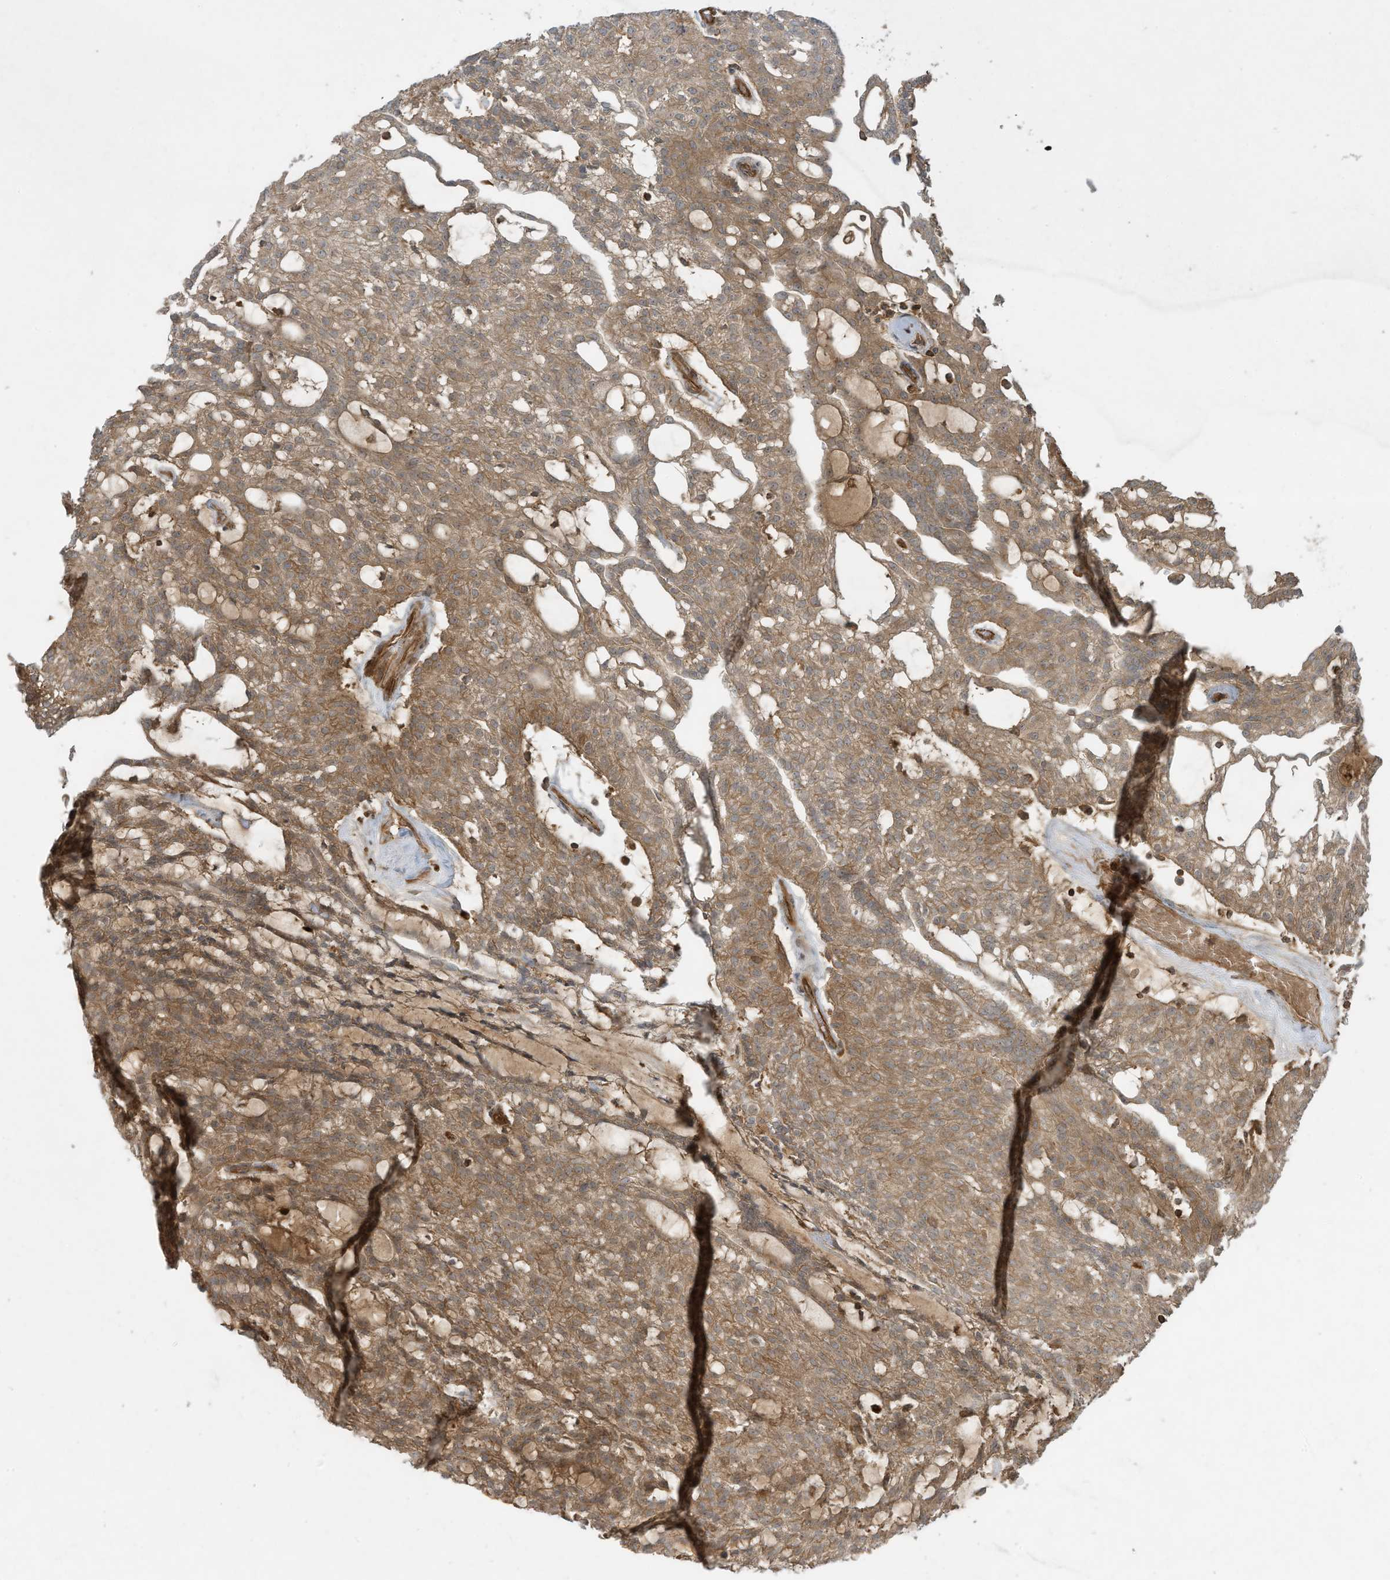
{"staining": {"intensity": "moderate", "quantity": ">75%", "location": "cytoplasmic/membranous"}, "tissue": "renal cancer", "cell_type": "Tumor cells", "image_type": "cancer", "snomed": [{"axis": "morphology", "description": "Adenocarcinoma, NOS"}, {"axis": "topography", "description": "Kidney"}], "caption": "A brown stain shows moderate cytoplasmic/membranous positivity of a protein in renal cancer tumor cells.", "gene": "DDIT4", "patient": {"sex": "male", "age": 63}}